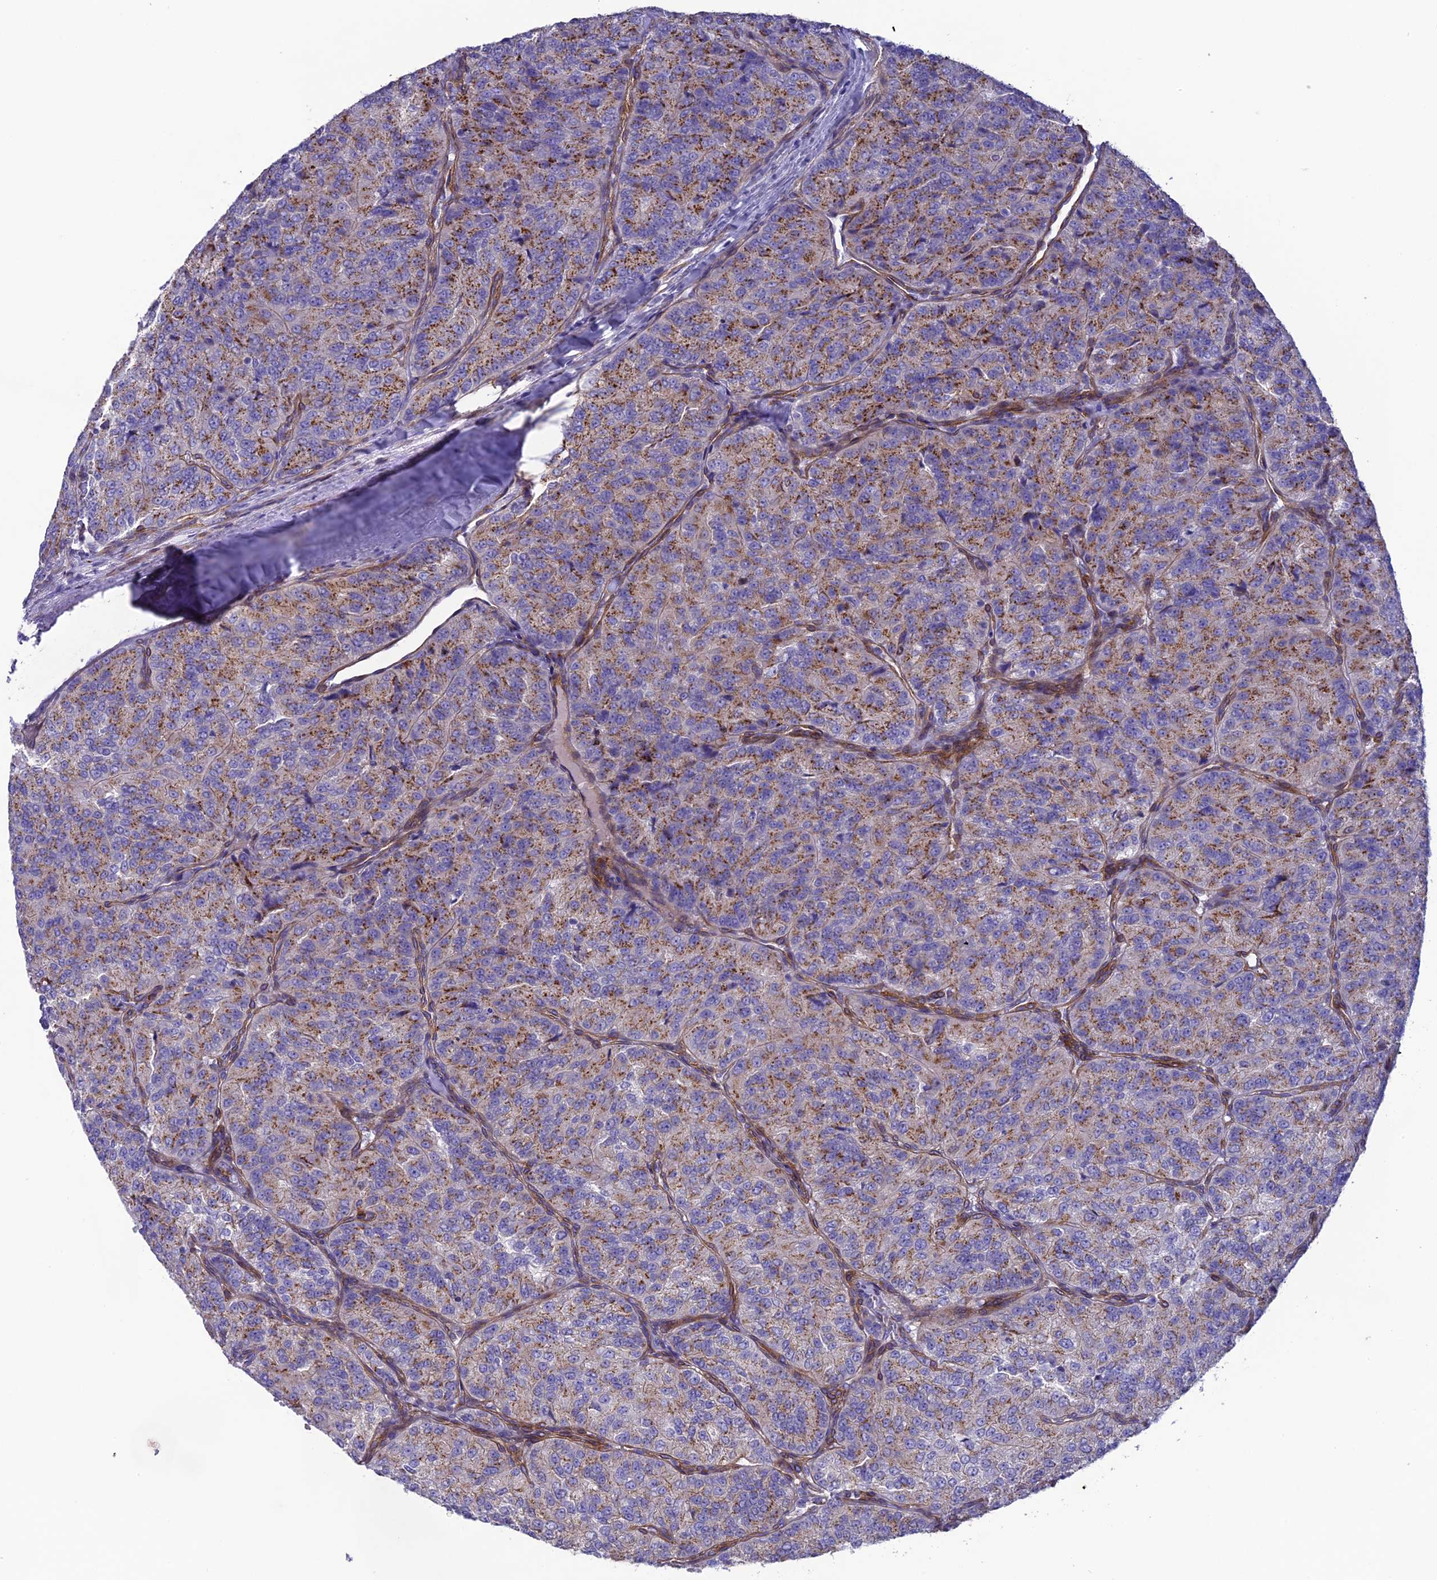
{"staining": {"intensity": "strong", "quantity": "25%-75%", "location": "cytoplasmic/membranous"}, "tissue": "renal cancer", "cell_type": "Tumor cells", "image_type": "cancer", "snomed": [{"axis": "morphology", "description": "Adenocarcinoma, NOS"}, {"axis": "topography", "description": "Kidney"}], "caption": "Brown immunohistochemical staining in renal cancer shows strong cytoplasmic/membranous staining in about 25%-75% of tumor cells.", "gene": "TNS1", "patient": {"sex": "female", "age": 63}}